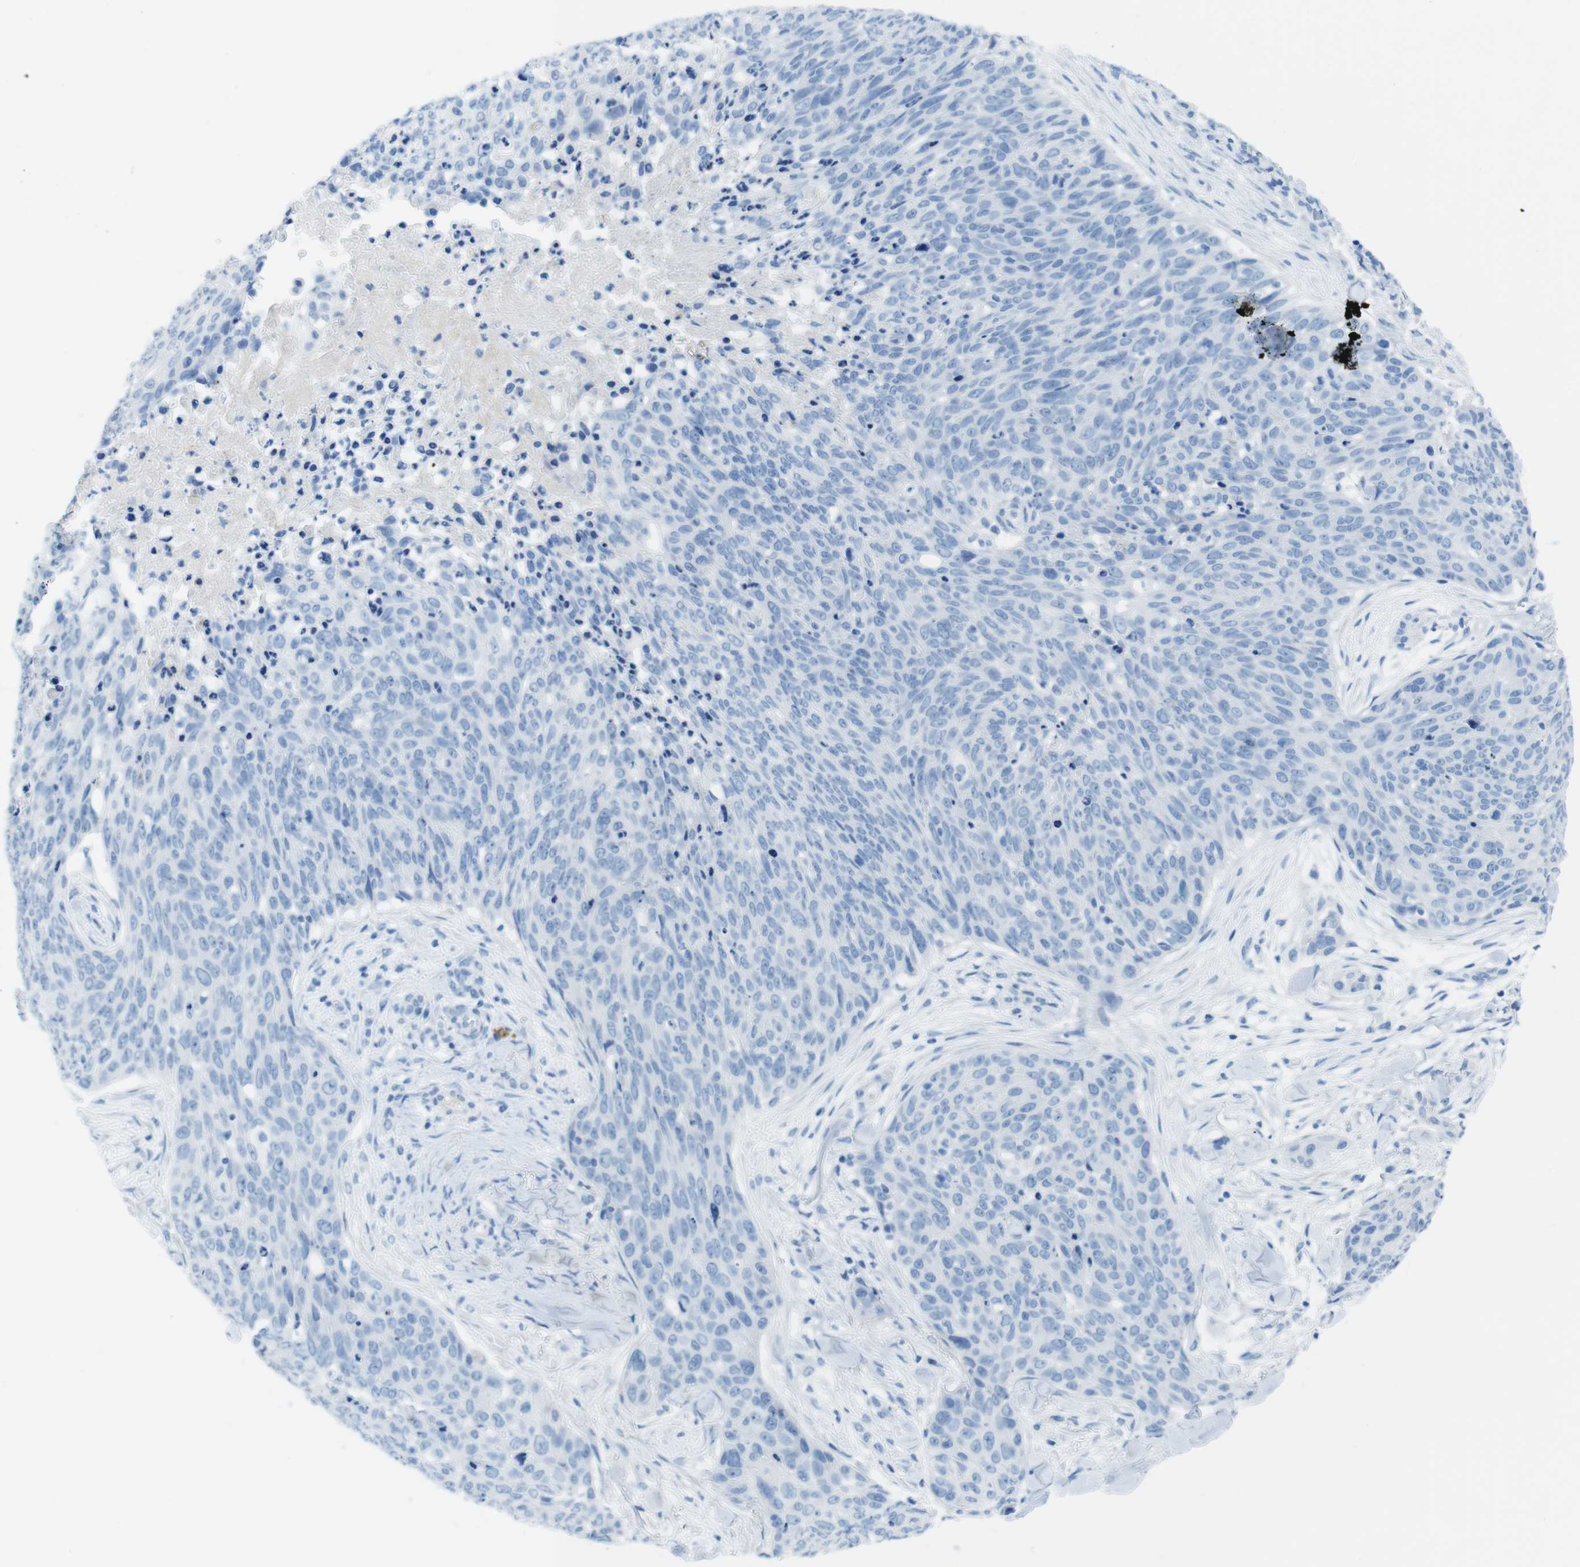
{"staining": {"intensity": "negative", "quantity": "none", "location": "none"}, "tissue": "skin cancer", "cell_type": "Tumor cells", "image_type": "cancer", "snomed": [{"axis": "morphology", "description": "Squamous cell carcinoma in situ, NOS"}, {"axis": "morphology", "description": "Squamous cell carcinoma, NOS"}, {"axis": "topography", "description": "Skin"}], "caption": "Tumor cells are negative for protein expression in human skin cancer (squamous cell carcinoma in situ). (DAB (3,3'-diaminobenzidine) IHC, high magnification).", "gene": "GAP43", "patient": {"sex": "male", "age": 93}}